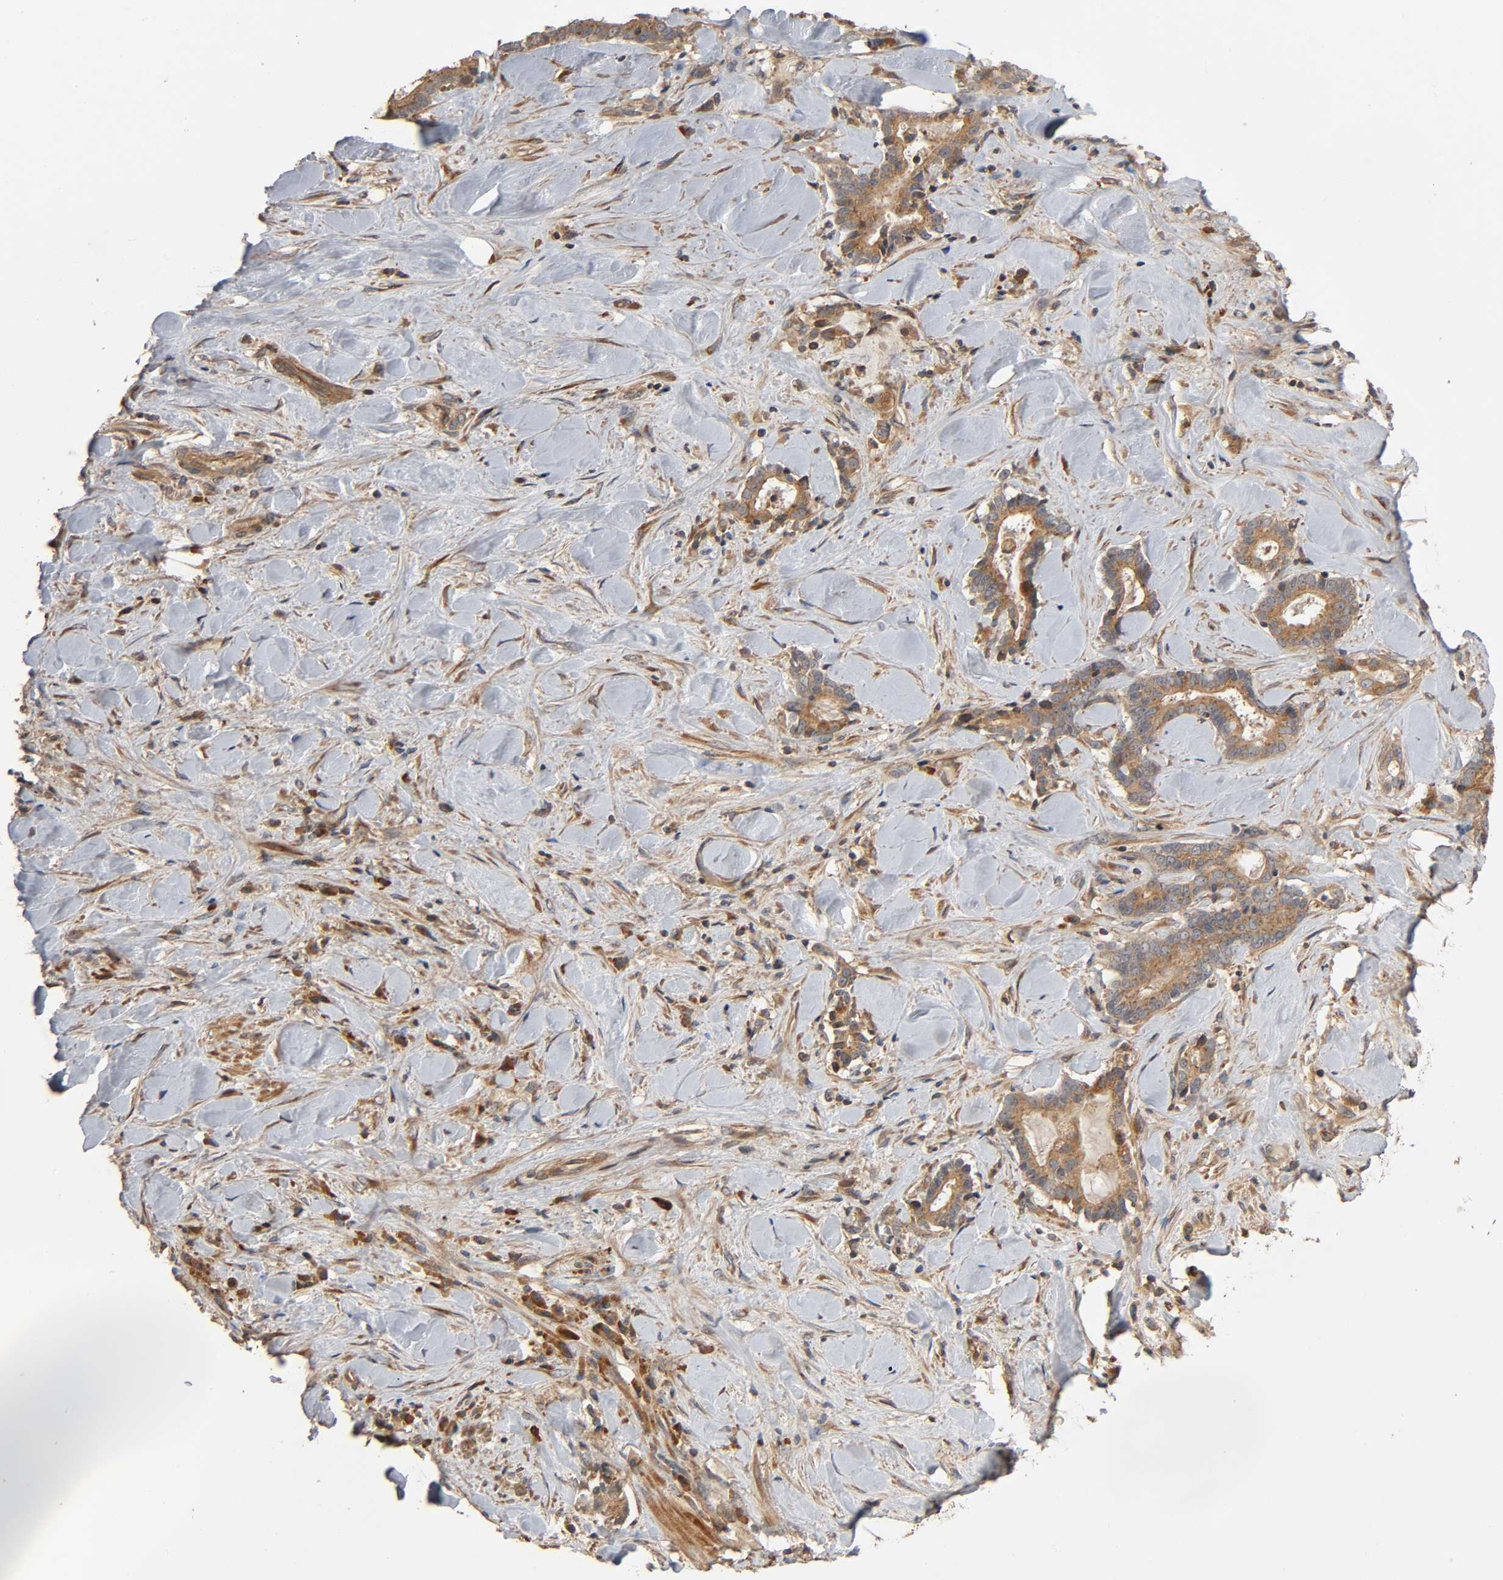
{"staining": {"intensity": "moderate", "quantity": ">75%", "location": "cytoplasmic/membranous"}, "tissue": "liver cancer", "cell_type": "Tumor cells", "image_type": "cancer", "snomed": [{"axis": "morphology", "description": "Cholangiocarcinoma"}, {"axis": "topography", "description": "Liver"}], "caption": "IHC histopathology image of human liver cancer stained for a protein (brown), which displays medium levels of moderate cytoplasmic/membranous expression in about >75% of tumor cells.", "gene": "SGSM1", "patient": {"sex": "male", "age": 57}}